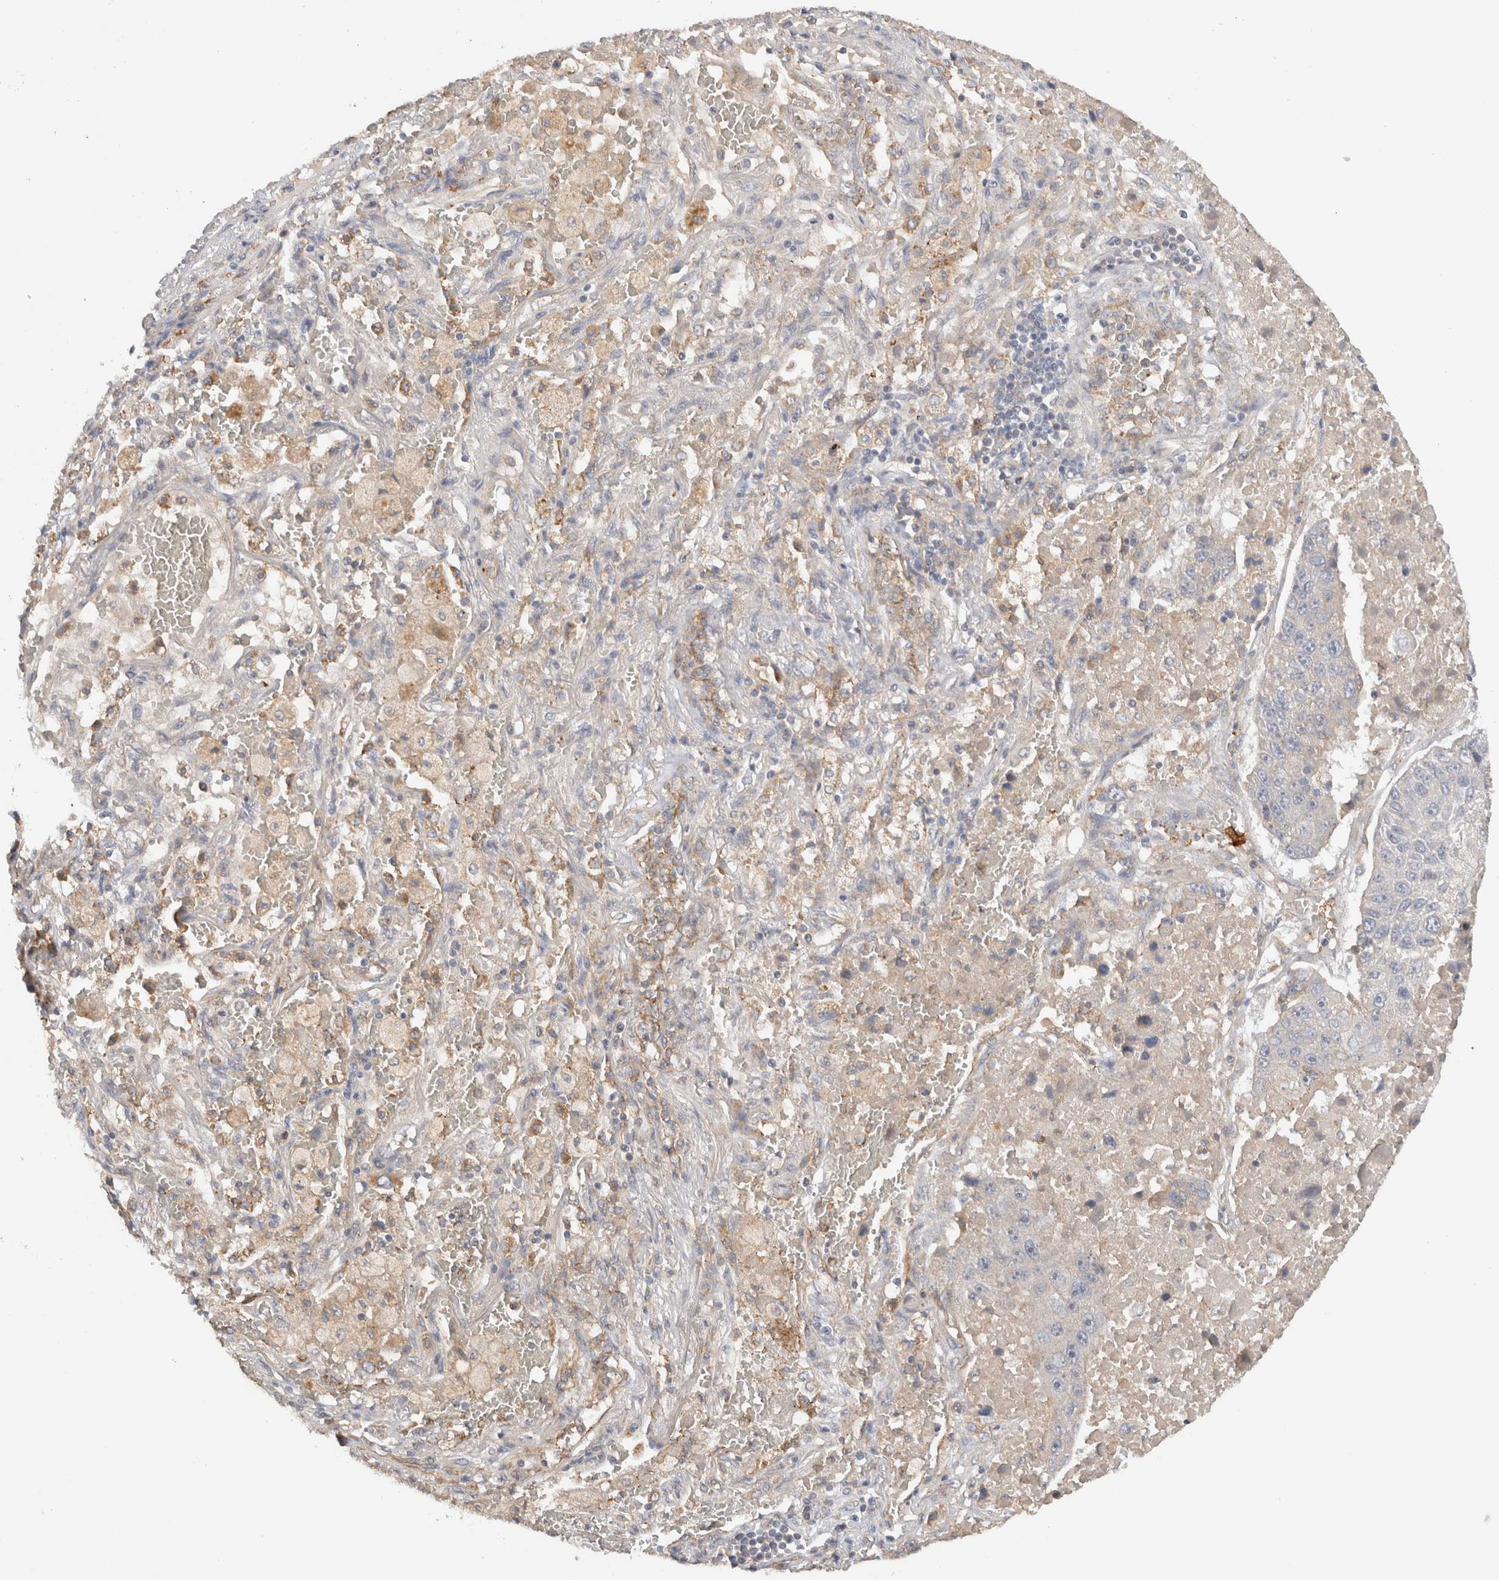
{"staining": {"intensity": "negative", "quantity": "none", "location": "none"}, "tissue": "lung cancer", "cell_type": "Tumor cells", "image_type": "cancer", "snomed": [{"axis": "morphology", "description": "Squamous cell carcinoma, NOS"}, {"axis": "topography", "description": "Lung"}], "caption": "Tumor cells show no significant protein expression in lung cancer.", "gene": "SGK3", "patient": {"sex": "male", "age": 61}}